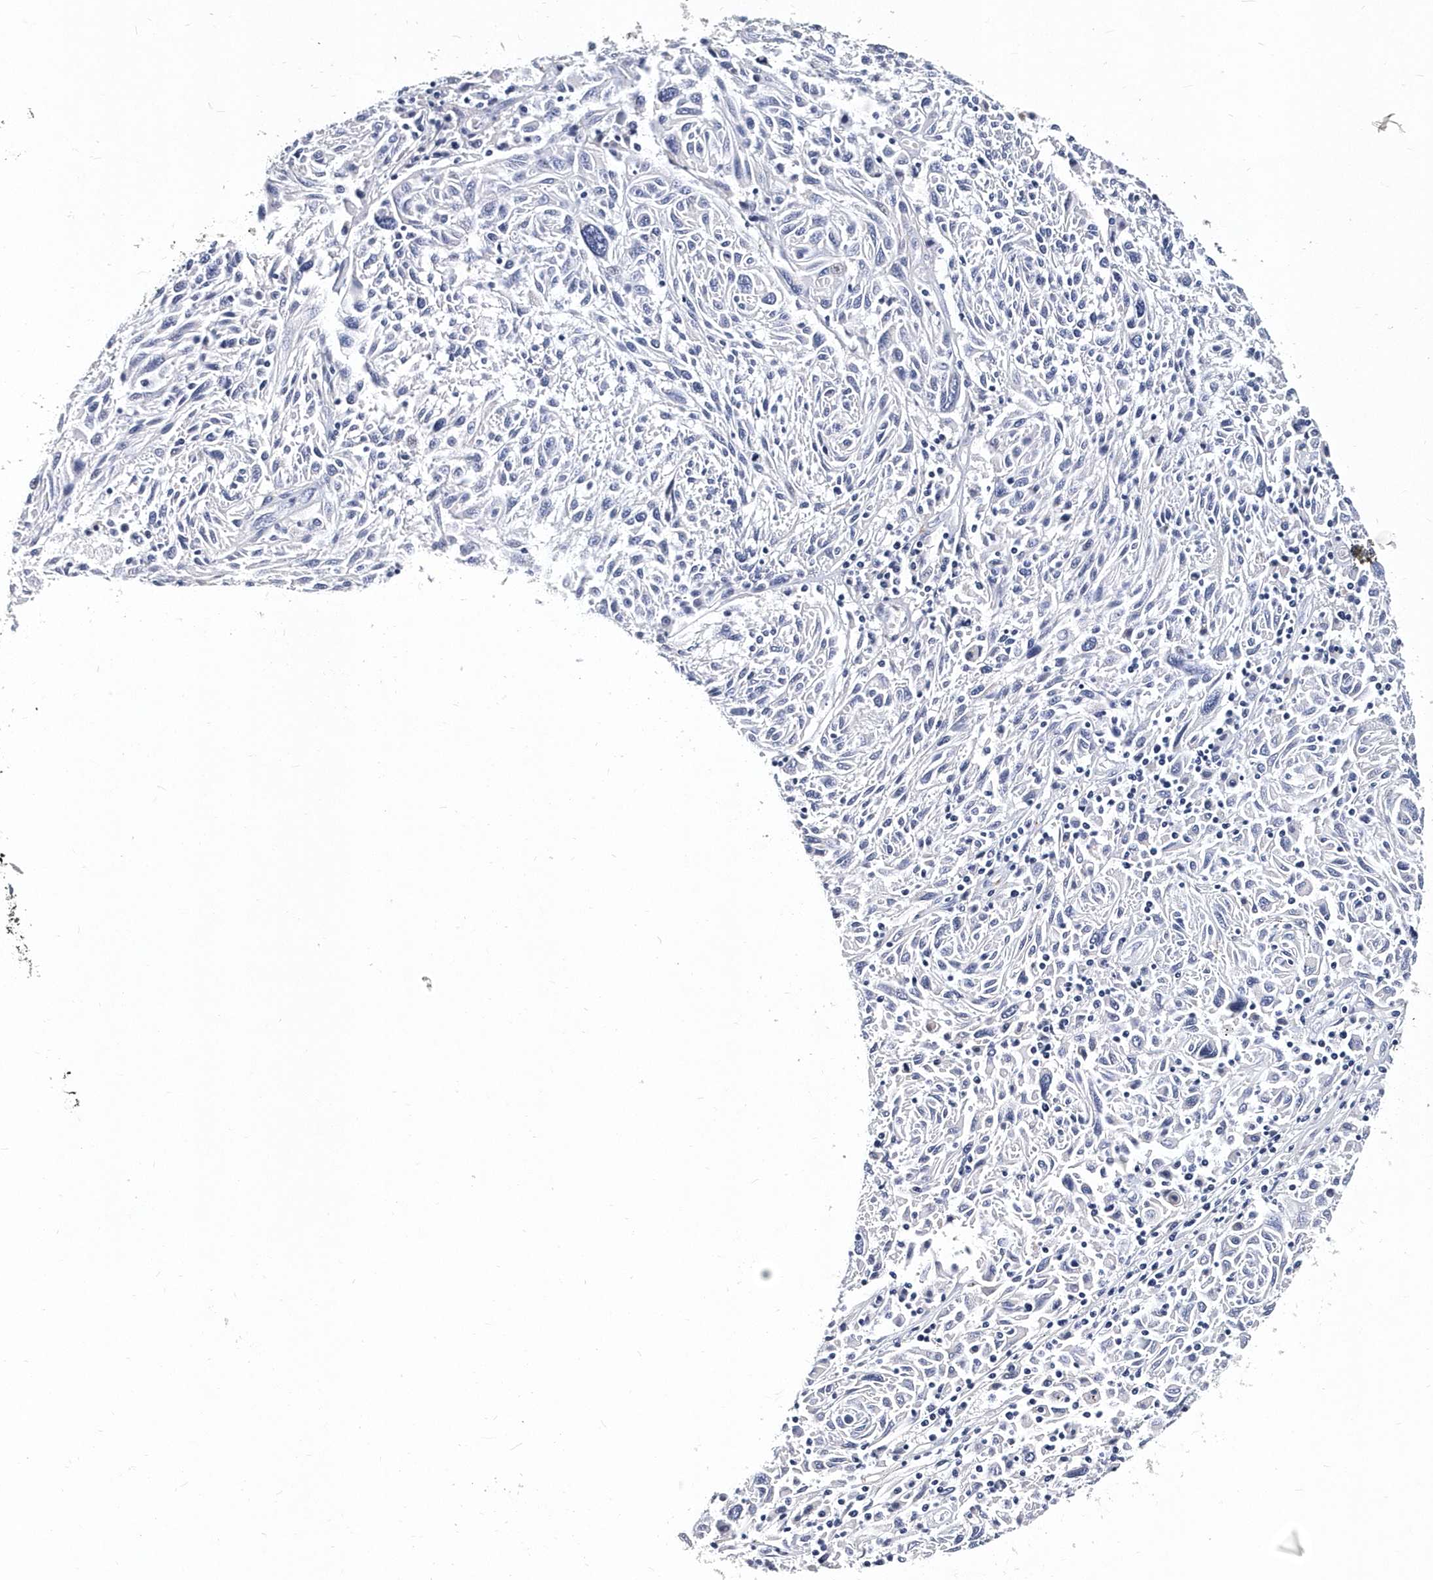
{"staining": {"intensity": "negative", "quantity": "none", "location": "none"}, "tissue": "melanoma", "cell_type": "Tumor cells", "image_type": "cancer", "snomed": [{"axis": "morphology", "description": "Malignant melanoma, NOS"}, {"axis": "topography", "description": "Skin"}], "caption": "Malignant melanoma was stained to show a protein in brown. There is no significant positivity in tumor cells. The staining is performed using DAB (3,3'-diaminobenzidine) brown chromogen with nuclei counter-stained in using hematoxylin.", "gene": "ITGA2B", "patient": {"sex": "male", "age": 53}}